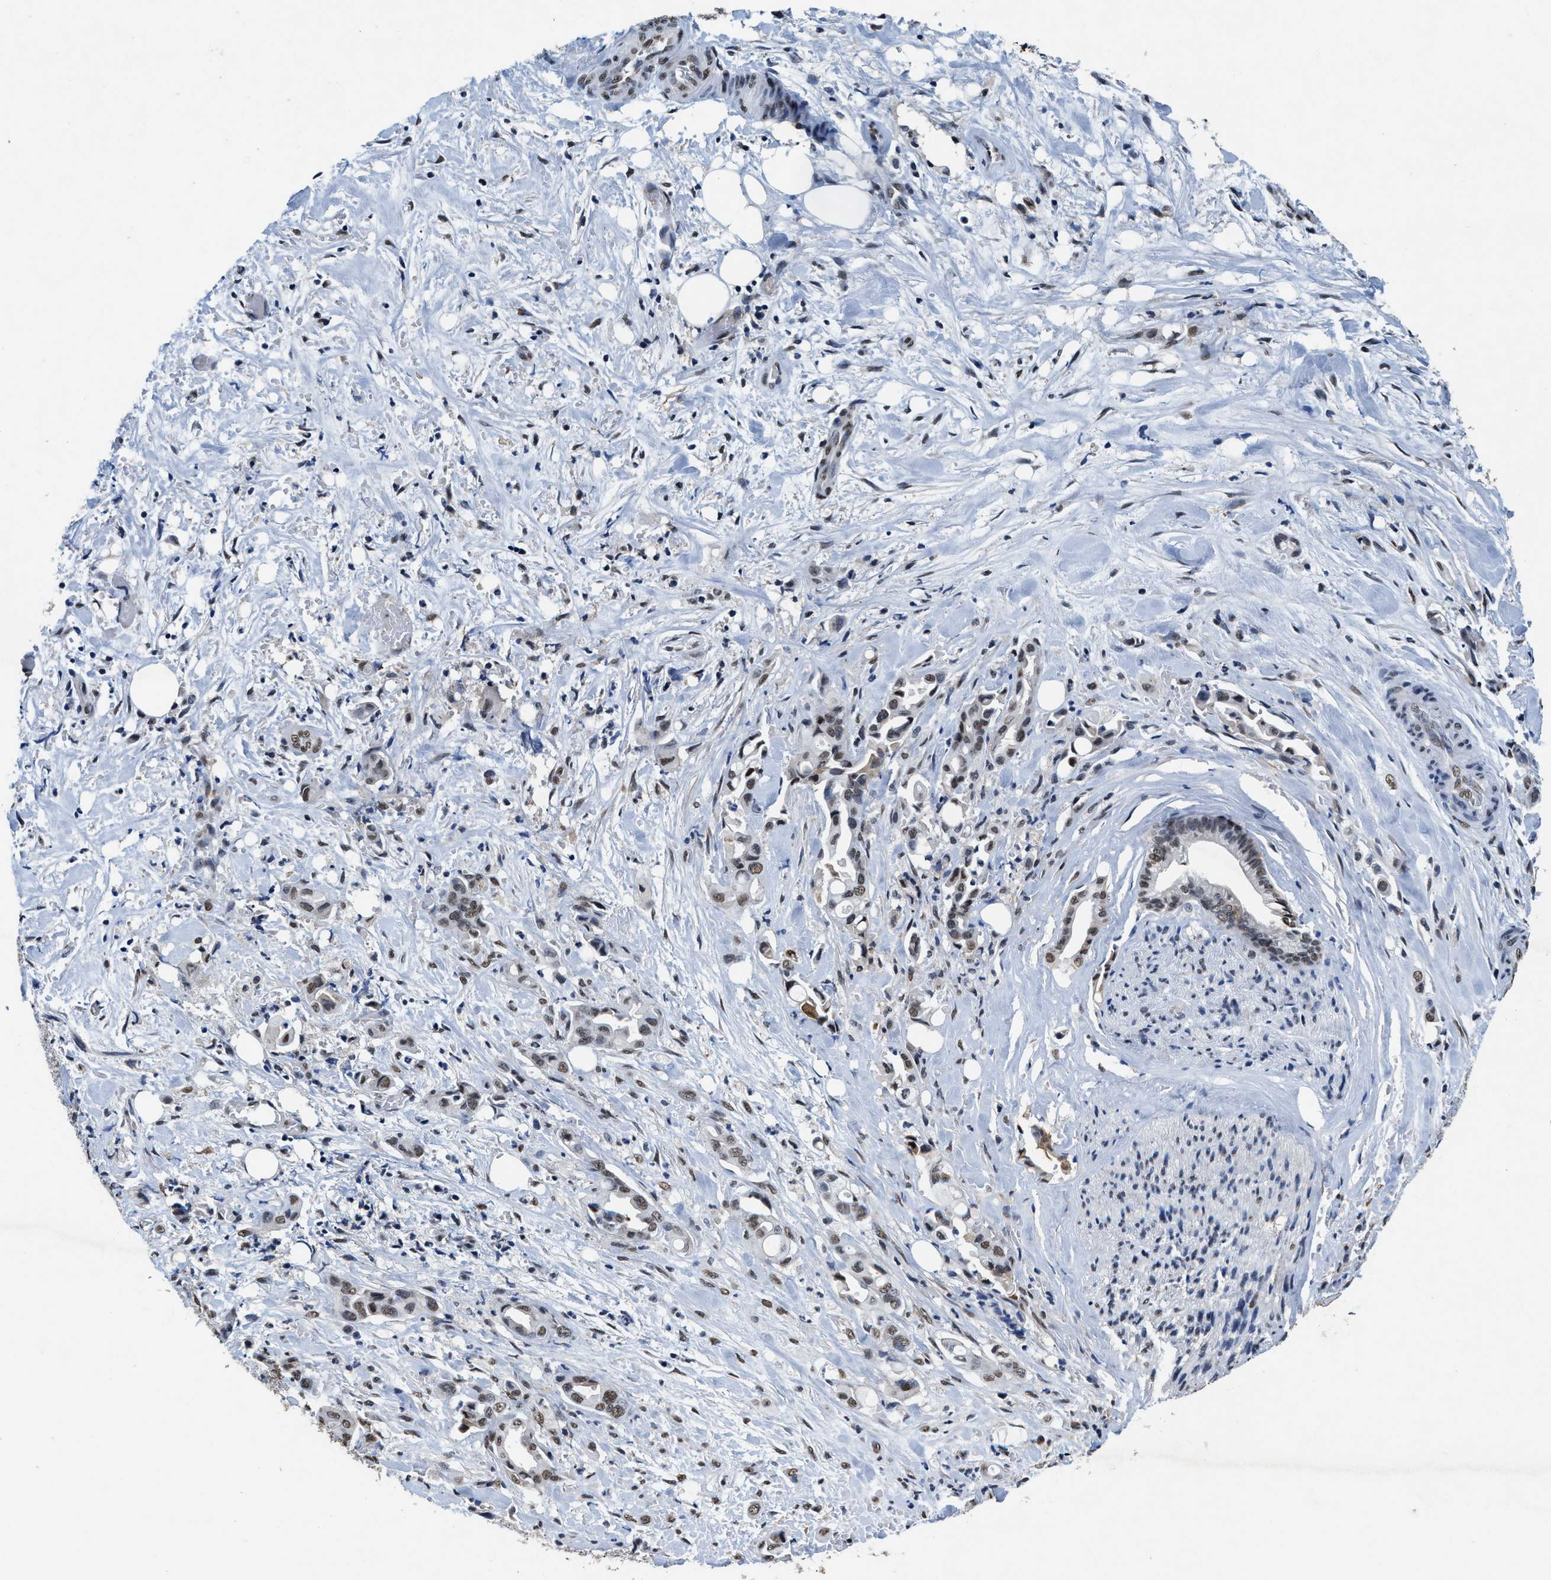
{"staining": {"intensity": "weak", "quantity": ">75%", "location": "nuclear"}, "tissue": "liver cancer", "cell_type": "Tumor cells", "image_type": "cancer", "snomed": [{"axis": "morphology", "description": "Cholangiocarcinoma"}, {"axis": "topography", "description": "Liver"}], "caption": "A brown stain highlights weak nuclear positivity of a protein in liver cancer tumor cells.", "gene": "SUPT16H", "patient": {"sex": "female", "age": 68}}